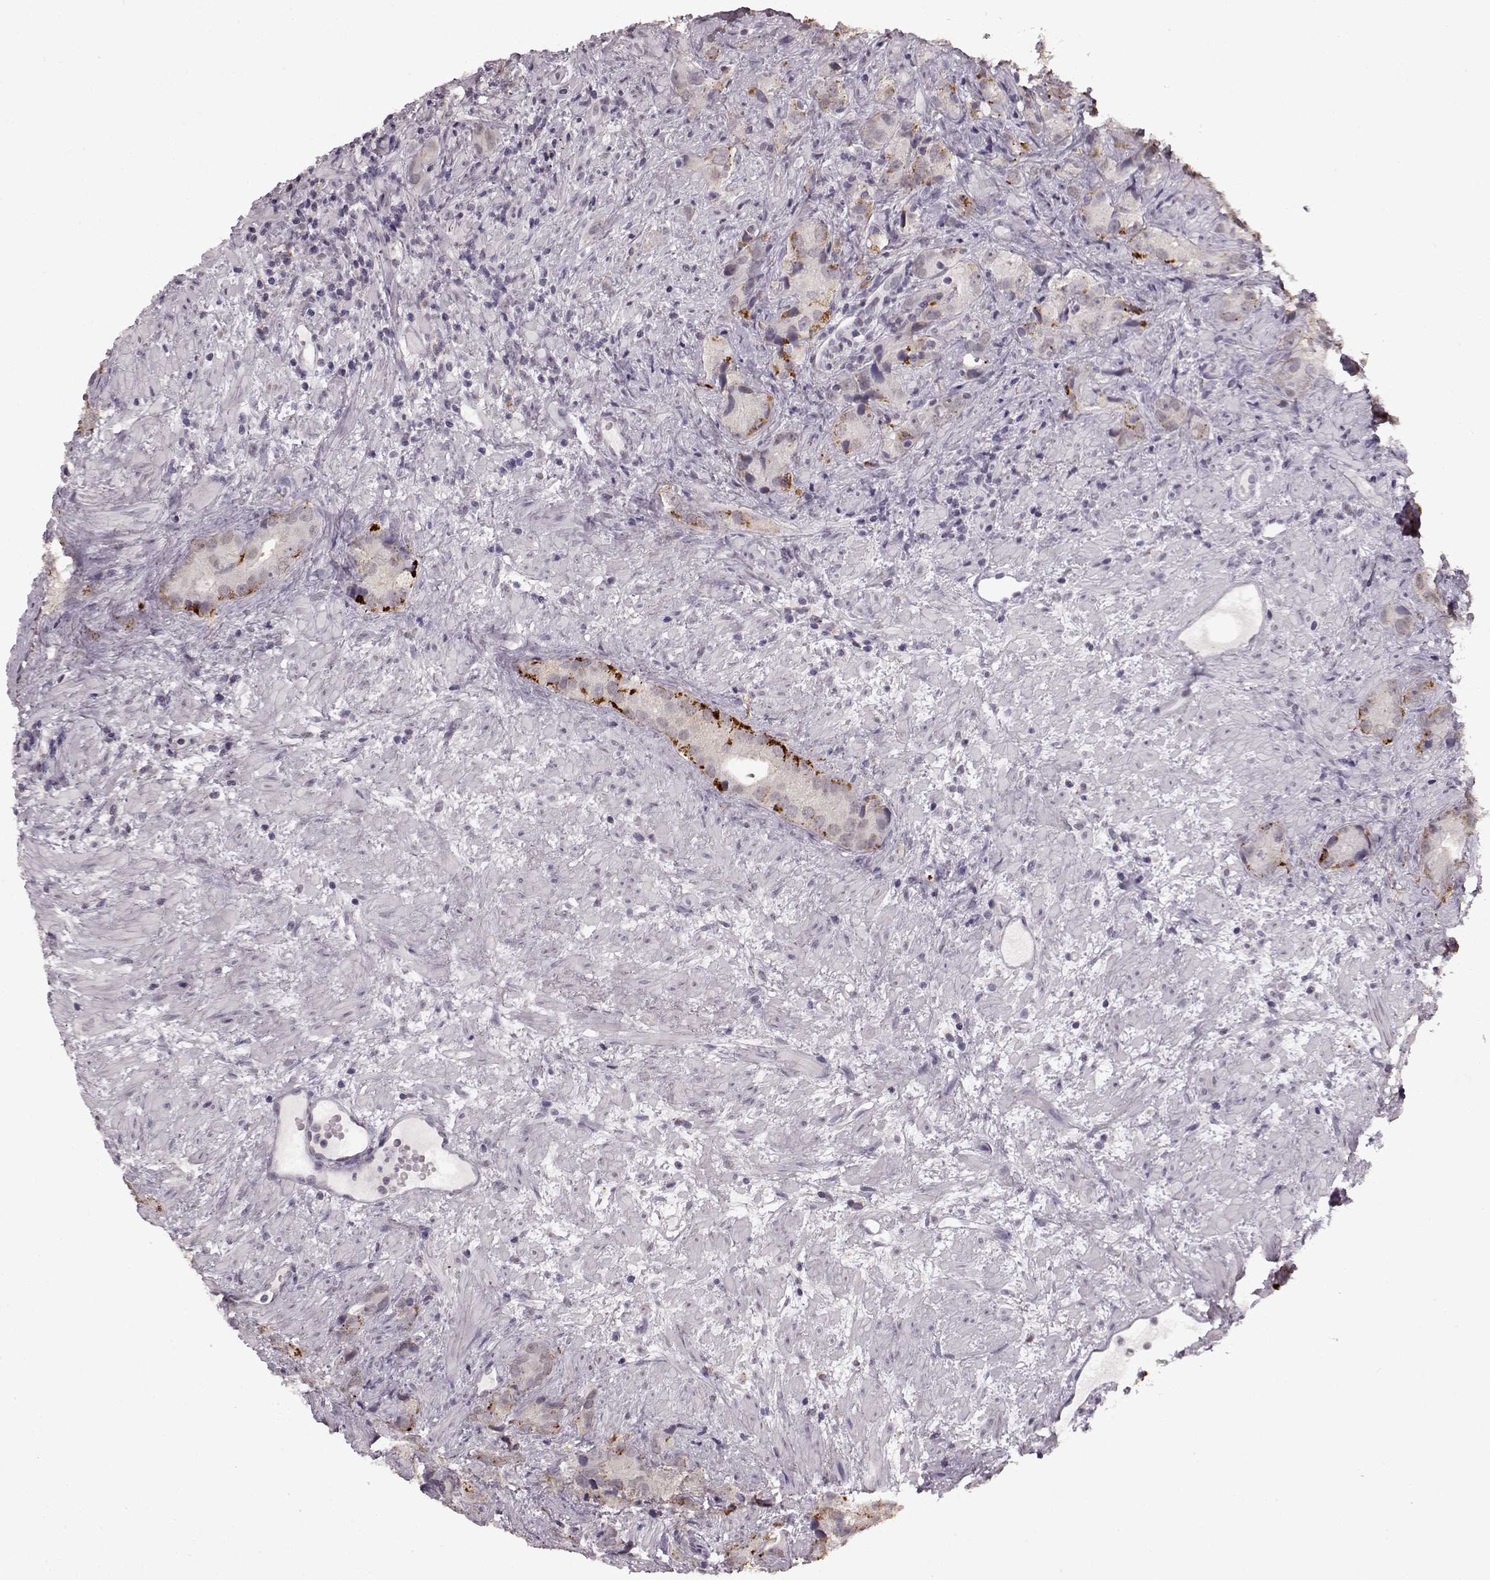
{"staining": {"intensity": "weak", "quantity": "<25%", "location": "cytoplasmic/membranous"}, "tissue": "prostate cancer", "cell_type": "Tumor cells", "image_type": "cancer", "snomed": [{"axis": "morphology", "description": "Adenocarcinoma, High grade"}, {"axis": "topography", "description": "Prostate"}], "caption": "Immunohistochemistry (IHC) histopathology image of neoplastic tissue: human prostate adenocarcinoma (high-grade) stained with DAB (3,3'-diaminobenzidine) demonstrates no significant protein staining in tumor cells.", "gene": "RP1L1", "patient": {"sex": "male", "age": 90}}